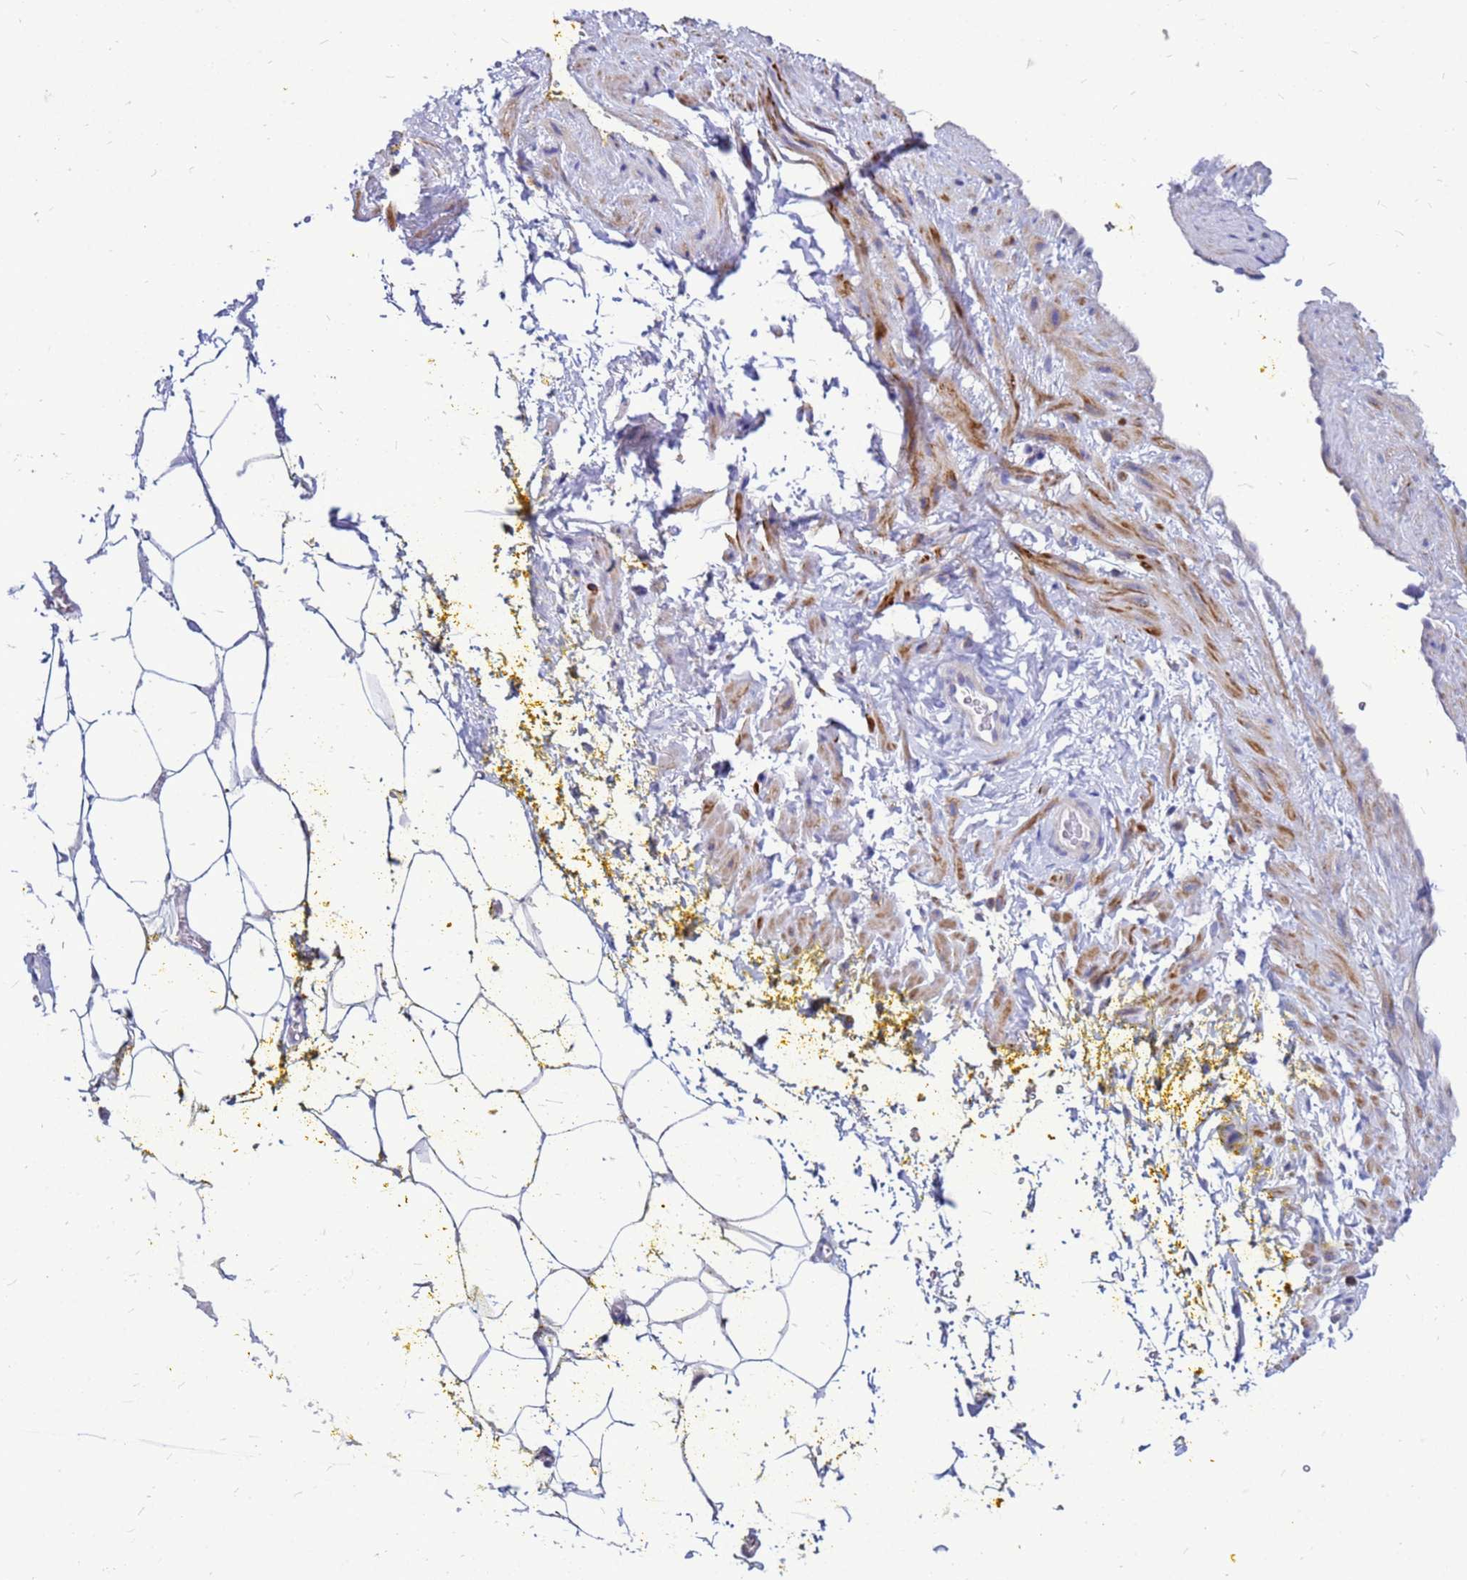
{"staining": {"intensity": "negative", "quantity": "none", "location": "none"}, "tissue": "adipose tissue", "cell_type": "Adipocytes", "image_type": "normal", "snomed": [{"axis": "morphology", "description": "Normal tissue, NOS"}, {"axis": "morphology", "description": "Adenocarcinoma, Low grade"}, {"axis": "topography", "description": "Prostate"}, {"axis": "topography", "description": "Peripheral nerve tissue"}], "caption": "This is an immunohistochemistry photomicrograph of benign human adipose tissue. There is no staining in adipocytes.", "gene": "FHIP1A", "patient": {"sex": "male", "age": 63}}